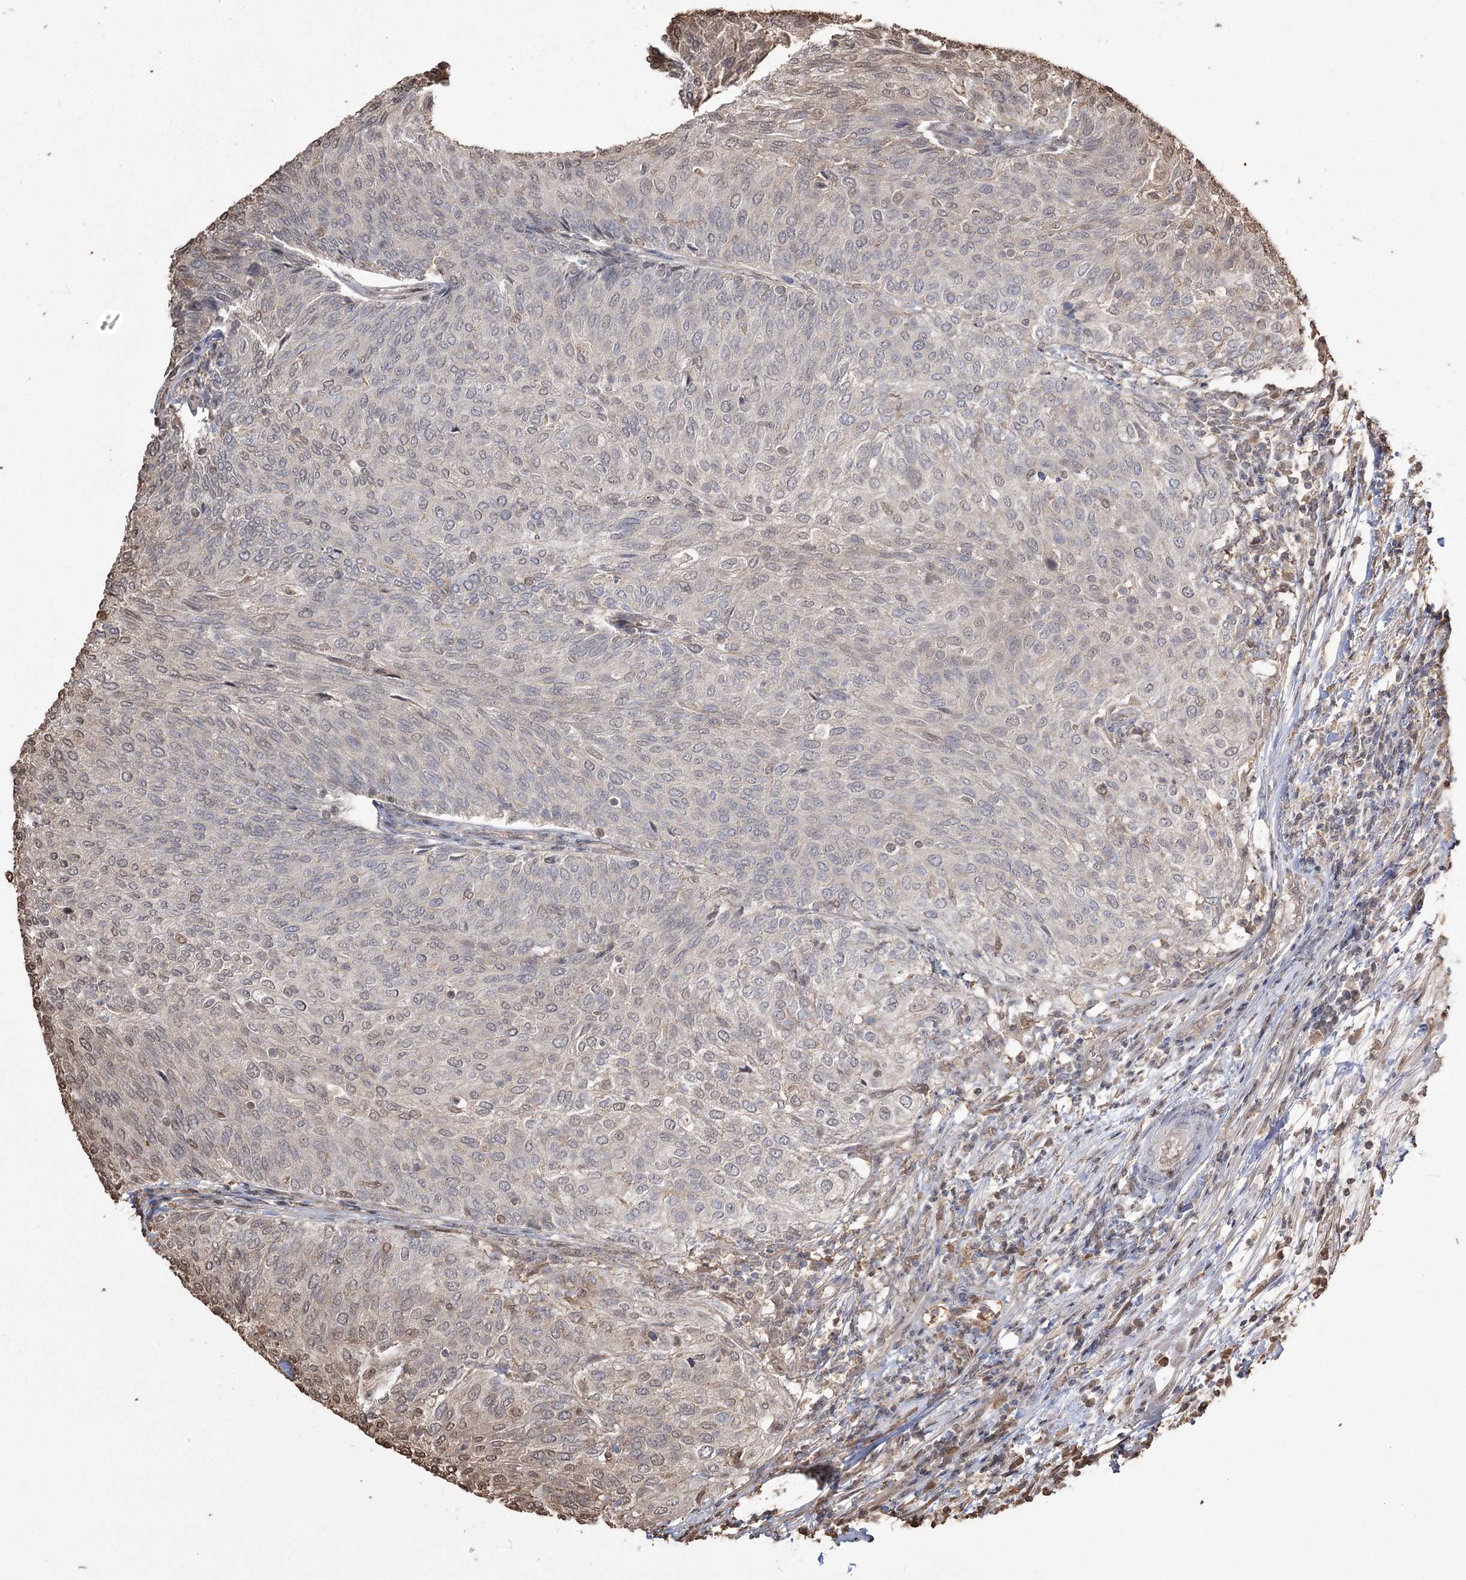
{"staining": {"intensity": "negative", "quantity": "none", "location": "none"}, "tissue": "urothelial cancer", "cell_type": "Tumor cells", "image_type": "cancer", "snomed": [{"axis": "morphology", "description": "Urothelial carcinoma, Low grade"}, {"axis": "topography", "description": "Urinary bladder"}], "caption": "Urothelial cancer was stained to show a protein in brown. There is no significant positivity in tumor cells.", "gene": "PLCH1", "patient": {"sex": "female", "age": 79}}